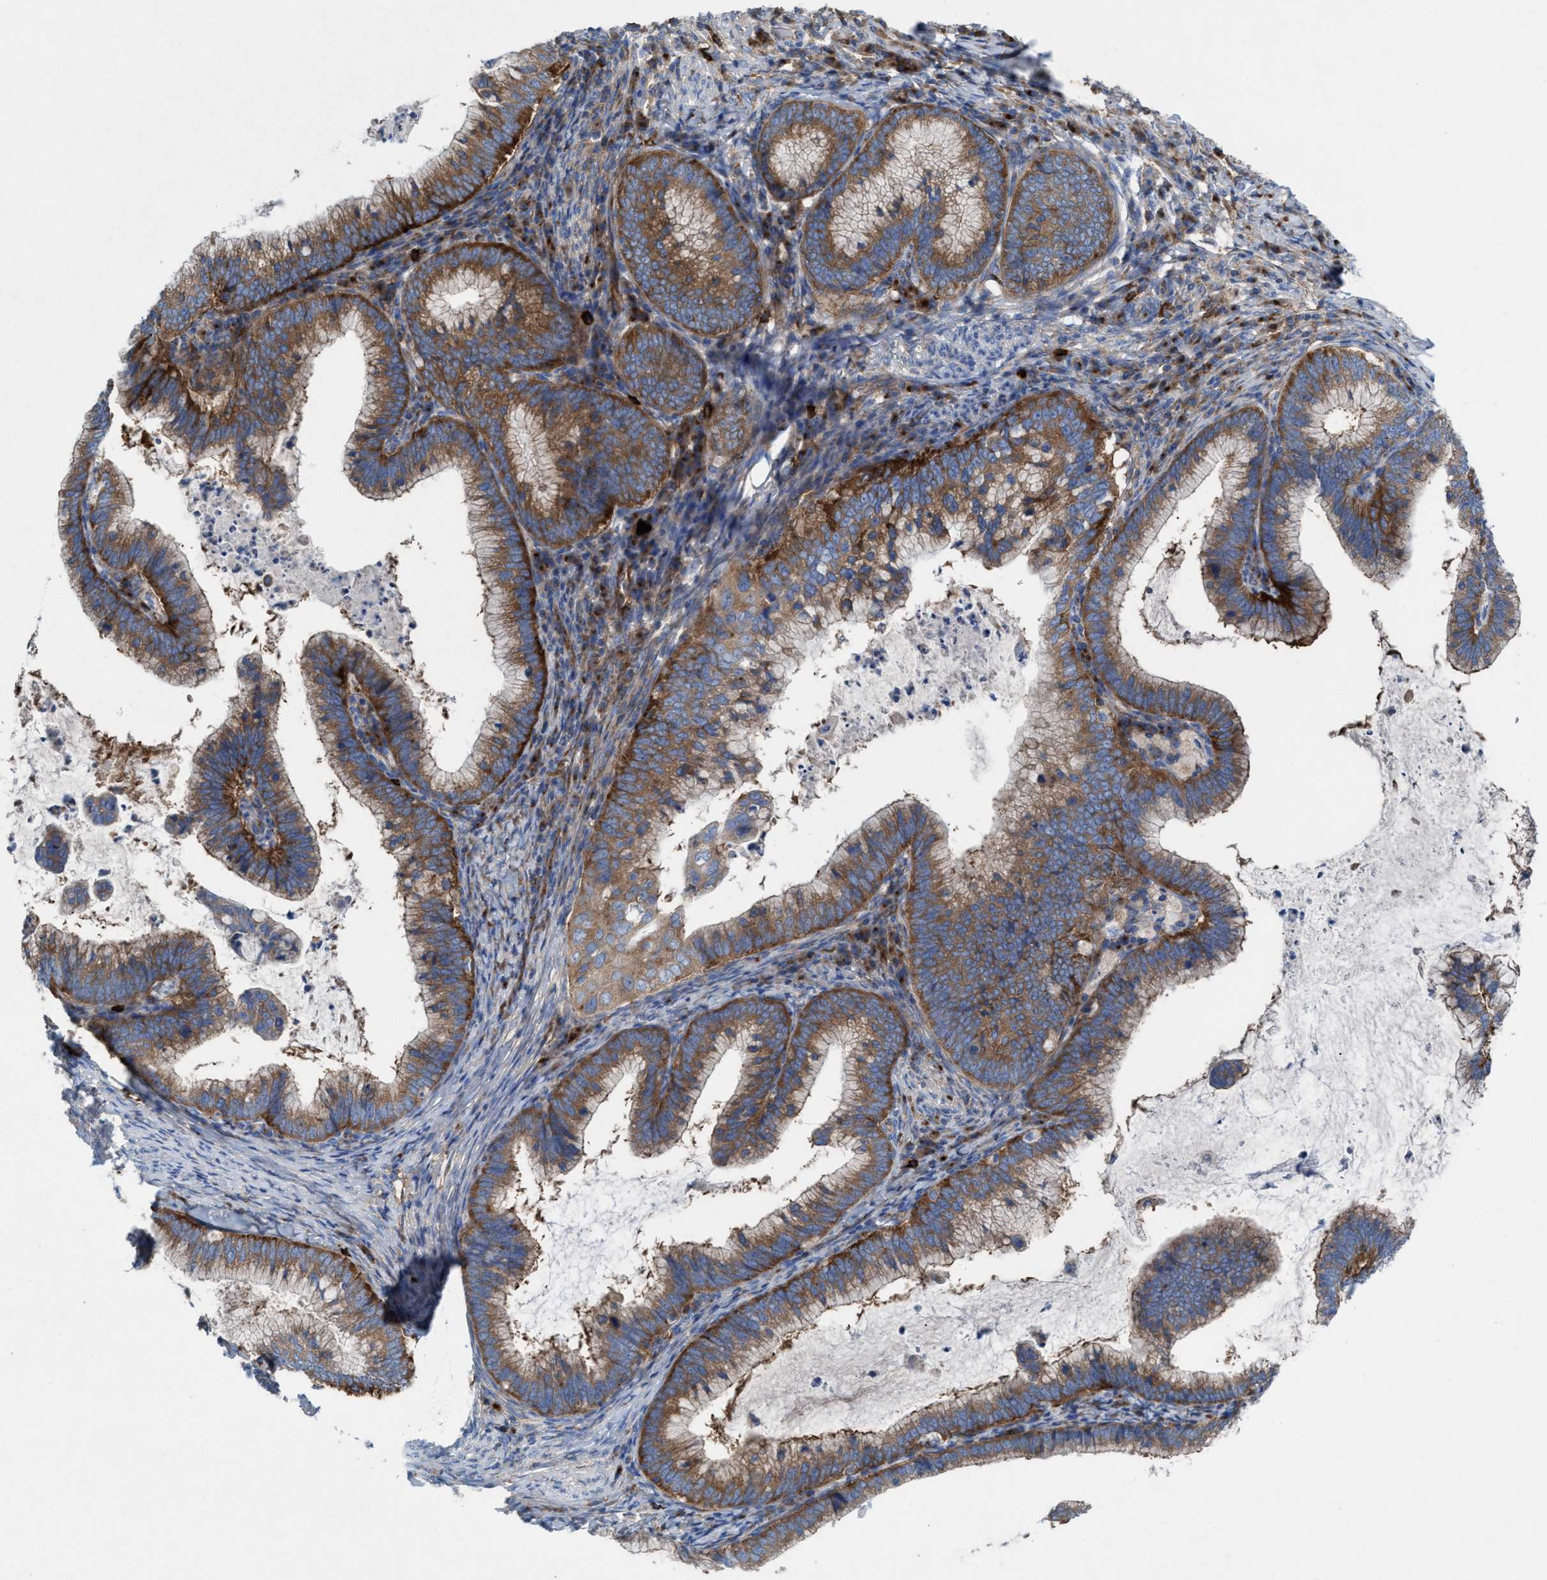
{"staining": {"intensity": "moderate", "quantity": ">75%", "location": "cytoplasmic/membranous"}, "tissue": "cervical cancer", "cell_type": "Tumor cells", "image_type": "cancer", "snomed": [{"axis": "morphology", "description": "Adenocarcinoma, NOS"}, {"axis": "topography", "description": "Cervix"}], "caption": "Immunohistochemistry staining of adenocarcinoma (cervical), which exhibits medium levels of moderate cytoplasmic/membranous staining in approximately >75% of tumor cells indicating moderate cytoplasmic/membranous protein staining. The staining was performed using DAB (3,3'-diaminobenzidine) (brown) for protein detection and nuclei were counterstained in hematoxylin (blue).", "gene": "NYAP1", "patient": {"sex": "female", "age": 36}}